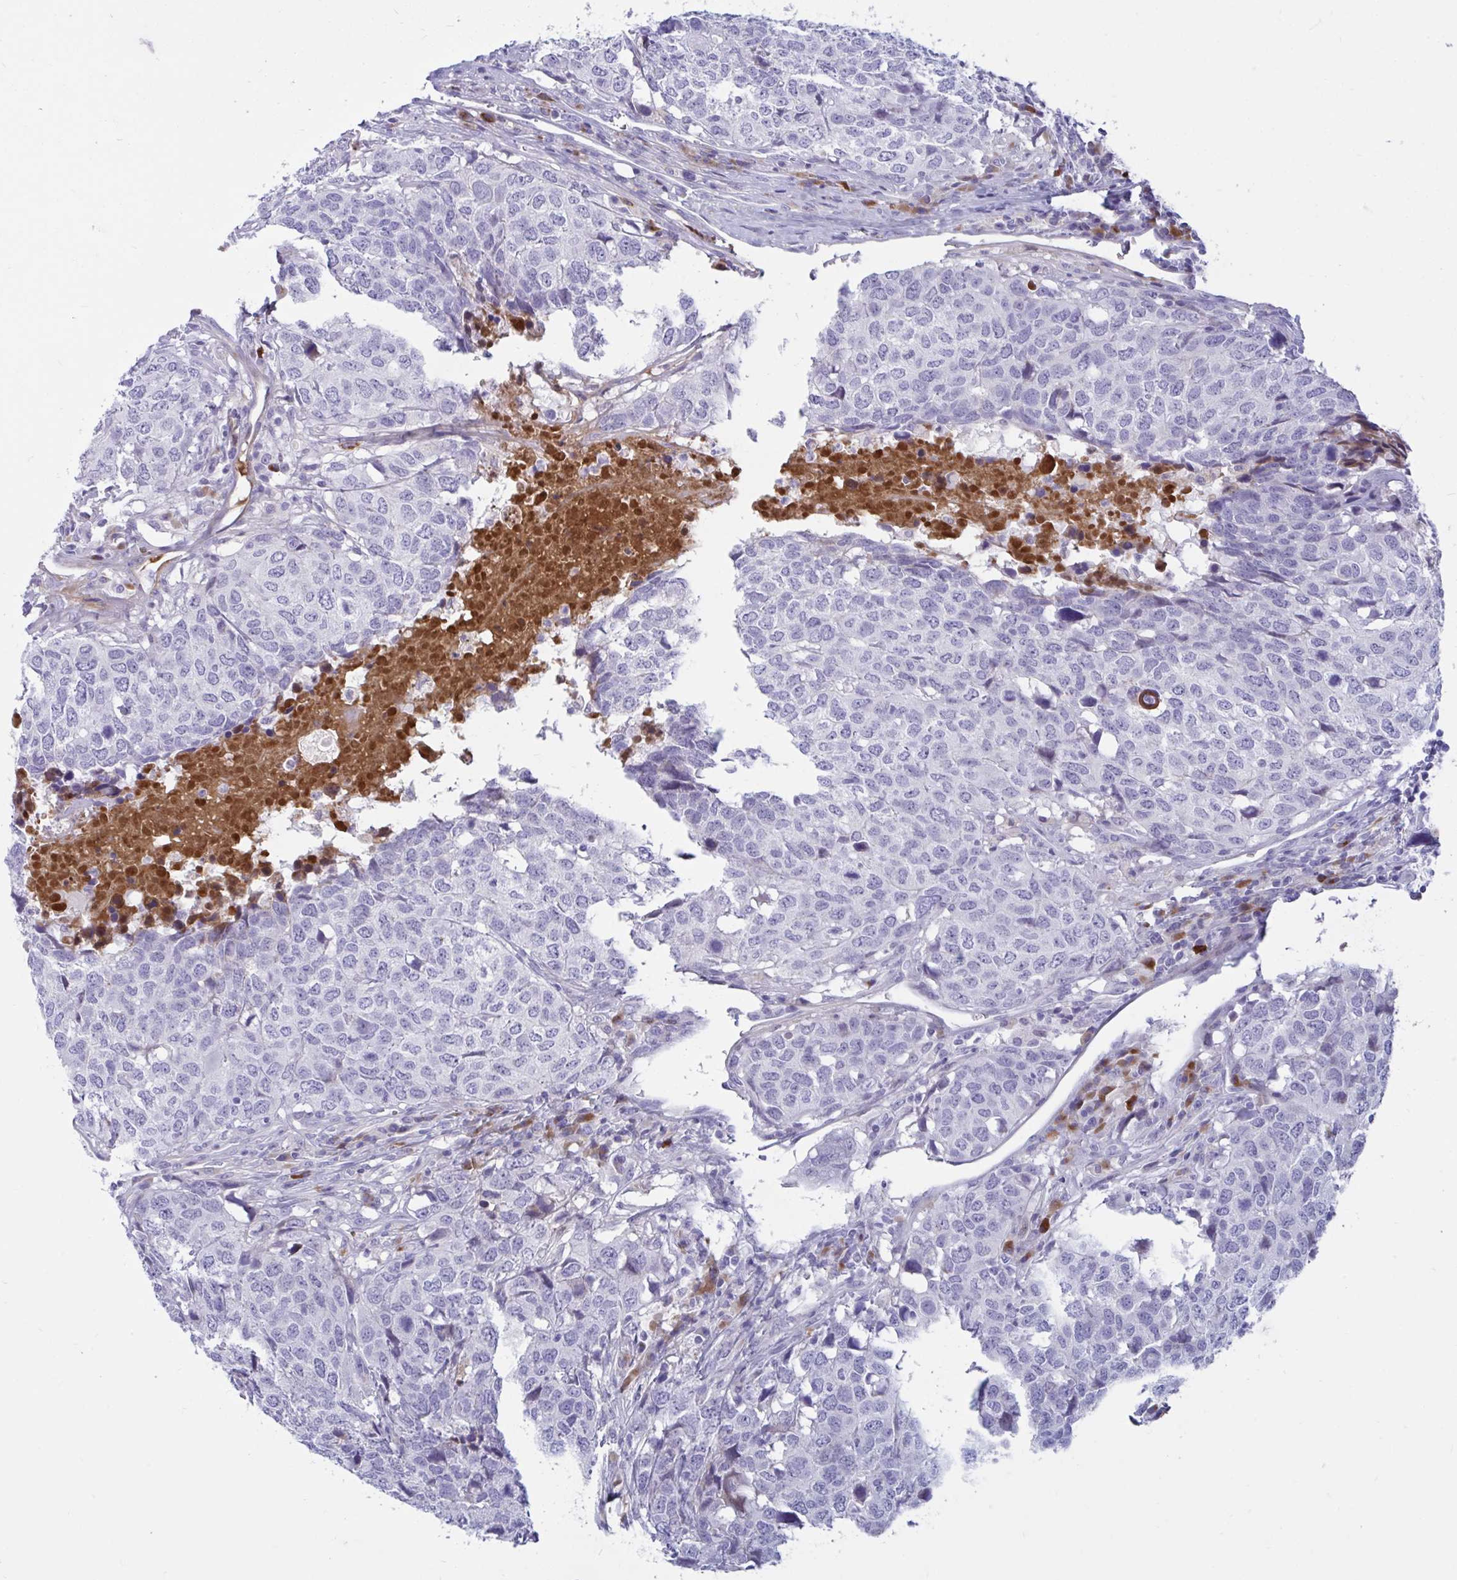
{"staining": {"intensity": "negative", "quantity": "none", "location": "none"}, "tissue": "head and neck cancer", "cell_type": "Tumor cells", "image_type": "cancer", "snomed": [{"axis": "morphology", "description": "Normal tissue, NOS"}, {"axis": "morphology", "description": "Squamous cell carcinoma, NOS"}, {"axis": "topography", "description": "Skeletal muscle"}, {"axis": "topography", "description": "Vascular tissue"}, {"axis": "topography", "description": "Peripheral nerve tissue"}, {"axis": "topography", "description": "Head-Neck"}], "caption": "Immunohistochemical staining of head and neck cancer (squamous cell carcinoma) demonstrates no significant expression in tumor cells.", "gene": "FAM219B", "patient": {"sex": "male", "age": 66}}